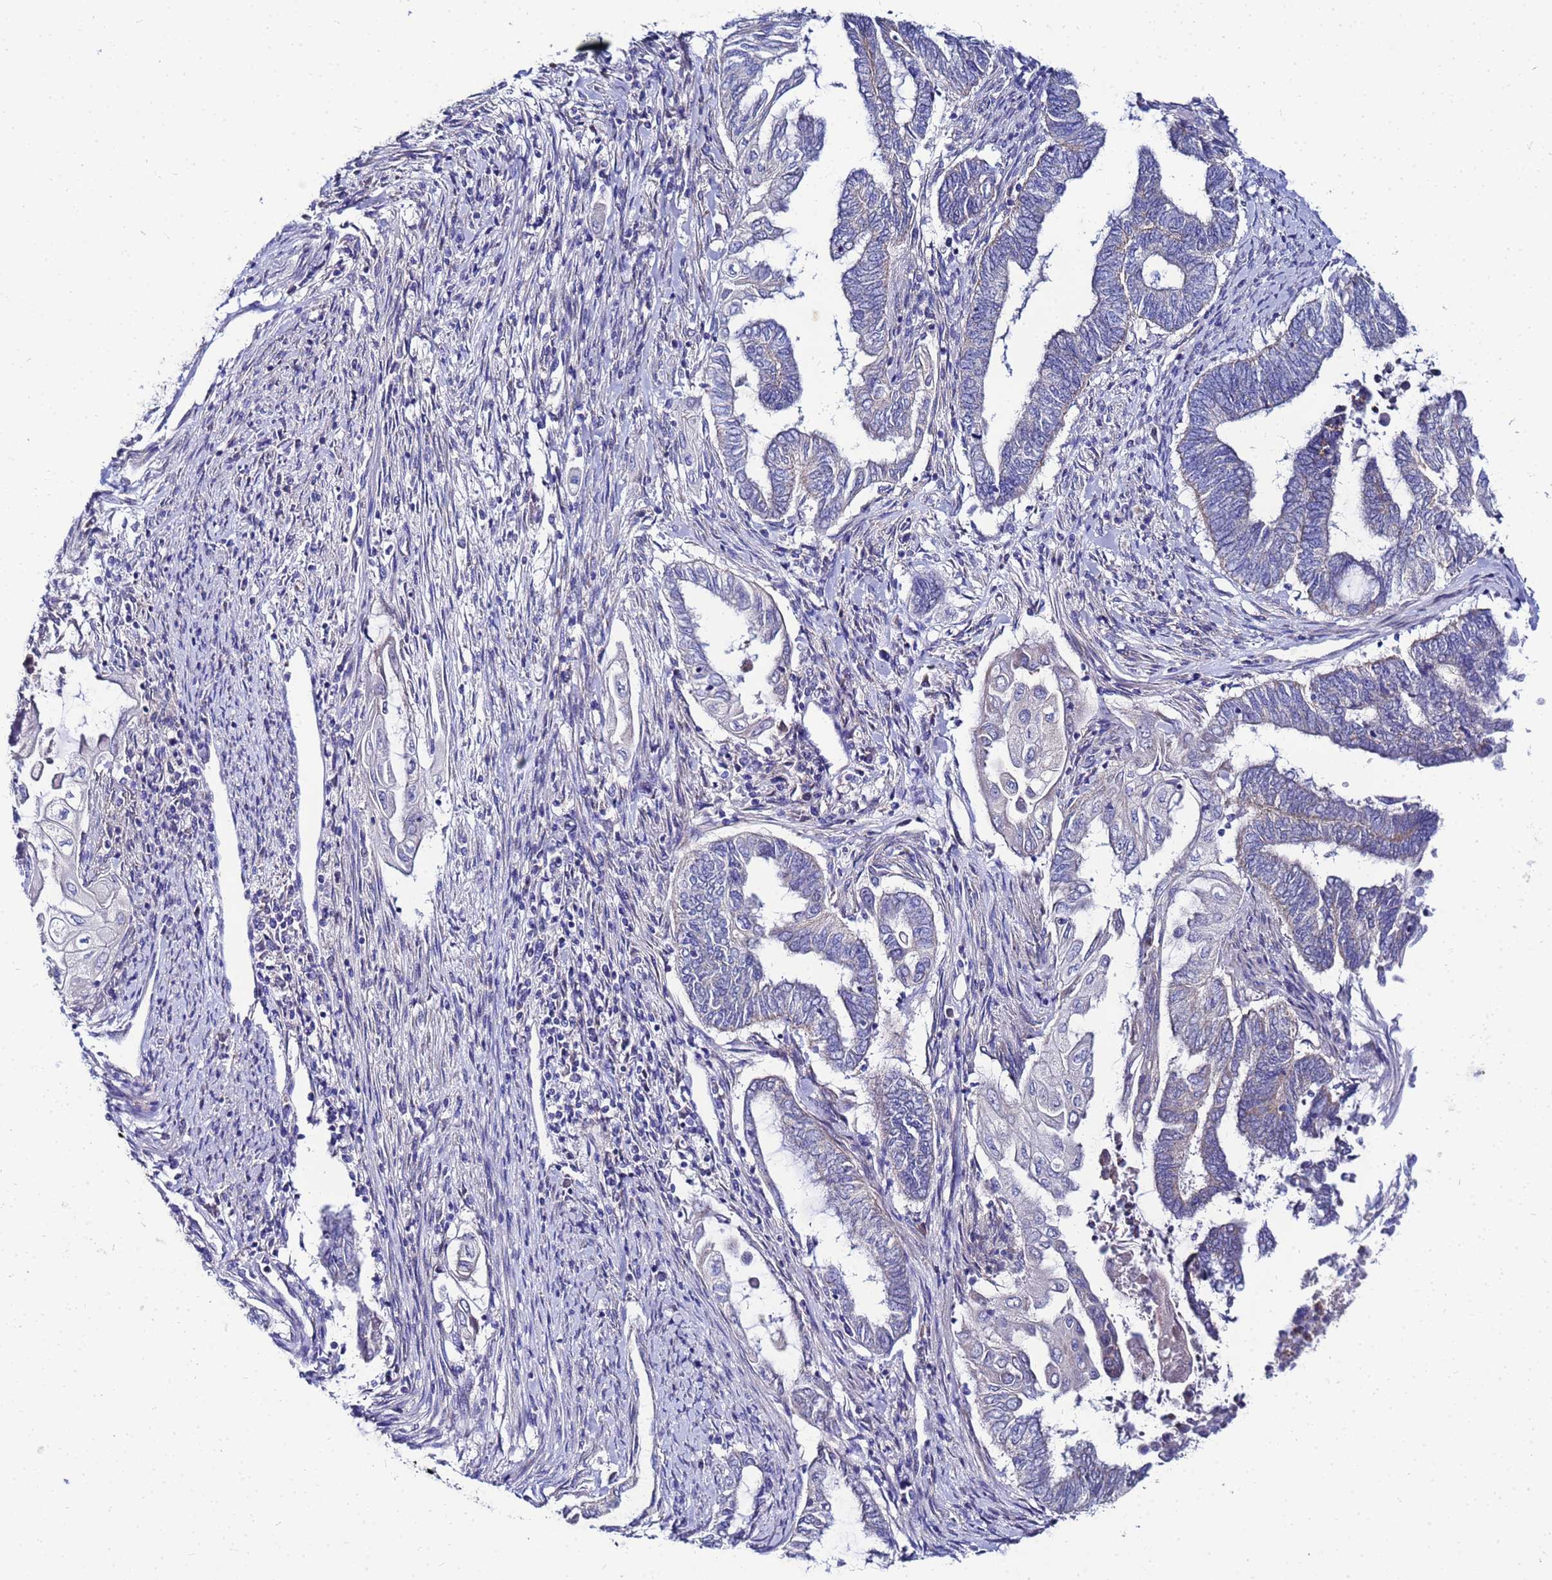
{"staining": {"intensity": "negative", "quantity": "none", "location": "none"}, "tissue": "endometrial cancer", "cell_type": "Tumor cells", "image_type": "cancer", "snomed": [{"axis": "morphology", "description": "Adenocarcinoma, NOS"}, {"axis": "topography", "description": "Uterus"}, {"axis": "topography", "description": "Endometrium"}], "caption": "Human endometrial cancer (adenocarcinoma) stained for a protein using immunohistochemistry displays no staining in tumor cells.", "gene": "FAHD2A", "patient": {"sex": "female", "age": 70}}